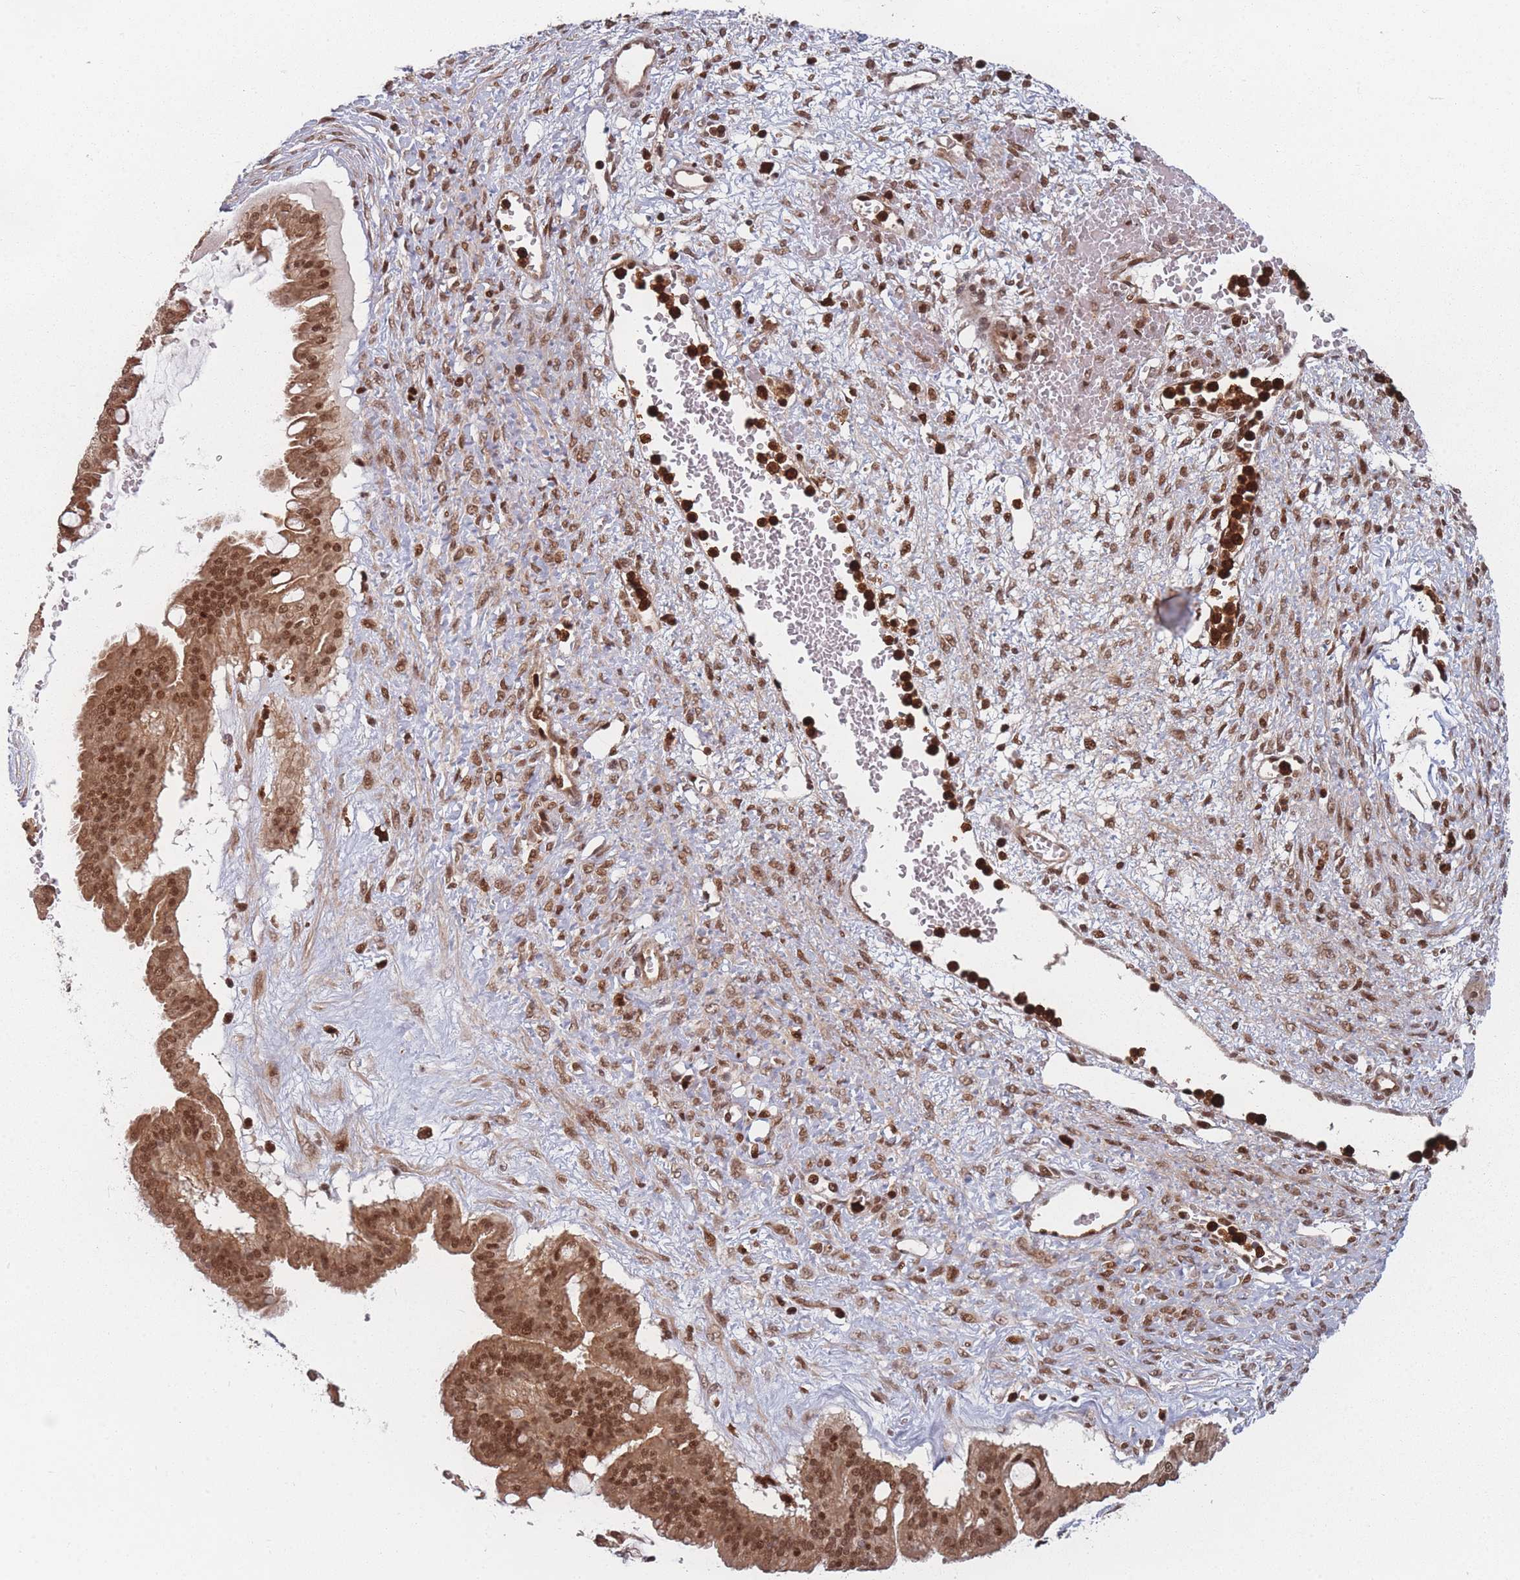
{"staining": {"intensity": "moderate", "quantity": ">75%", "location": "cytoplasmic/membranous,nuclear"}, "tissue": "ovarian cancer", "cell_type": "Tumor cells", "image_type": "cancer", "snomed": [{"axis": "morphology", "description": "Cystadenocarcinoma, mucinous, NOS"}, {"axis": "topography", "description": "Ovary"}], "caption": "Protein expression analysis of human mucinous cystadenocarcinoma (ovarian) reveals moderate cytoplasmic/membranous and nuclear positivity in about >75% of tumor cells. (Brightfield microscopy of DAB IHC at high magnification).", "gene": "WDR55", "patient": {"sex": "female", "age": 73}}